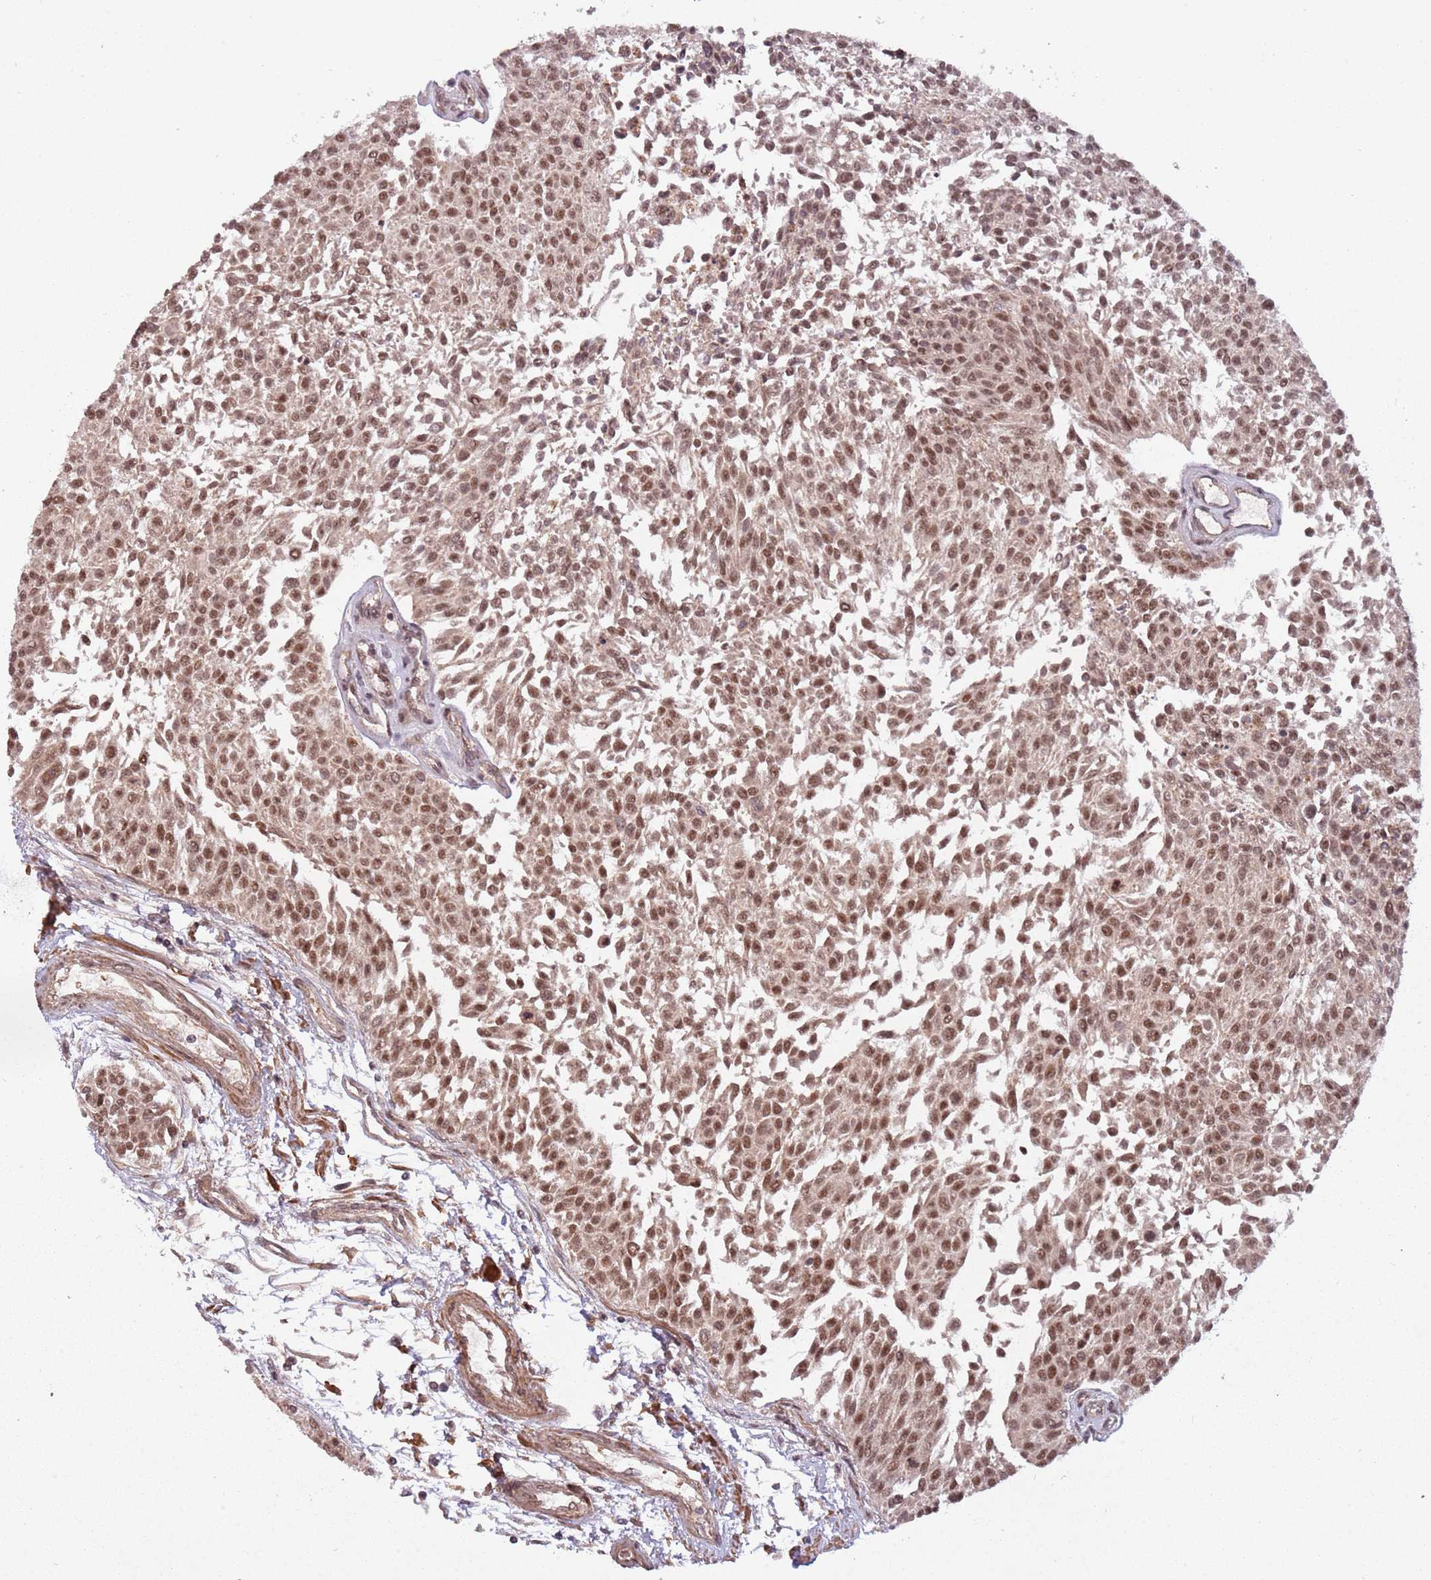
{"staining": {"intensity": "moderate", "quantity": ">75%", "location": "nuclear"}, "tissue": "urothelial cancer", "cell_type": "Tumor cells", "image_type": "cancer", "snomed": [{"axis": "morphology", "description": "Urothelial carcinoma, NOS"}, {"axis": "topography", "description": "Urinary bladder"}], "caption": "About >75% of tumor cells in human urothelial cancer show moderate nuclear protein staining as visualized by brown immunohistochemical staining.", "gene": "SUDS3", "patient": {"sex": "male", "age": 55}}